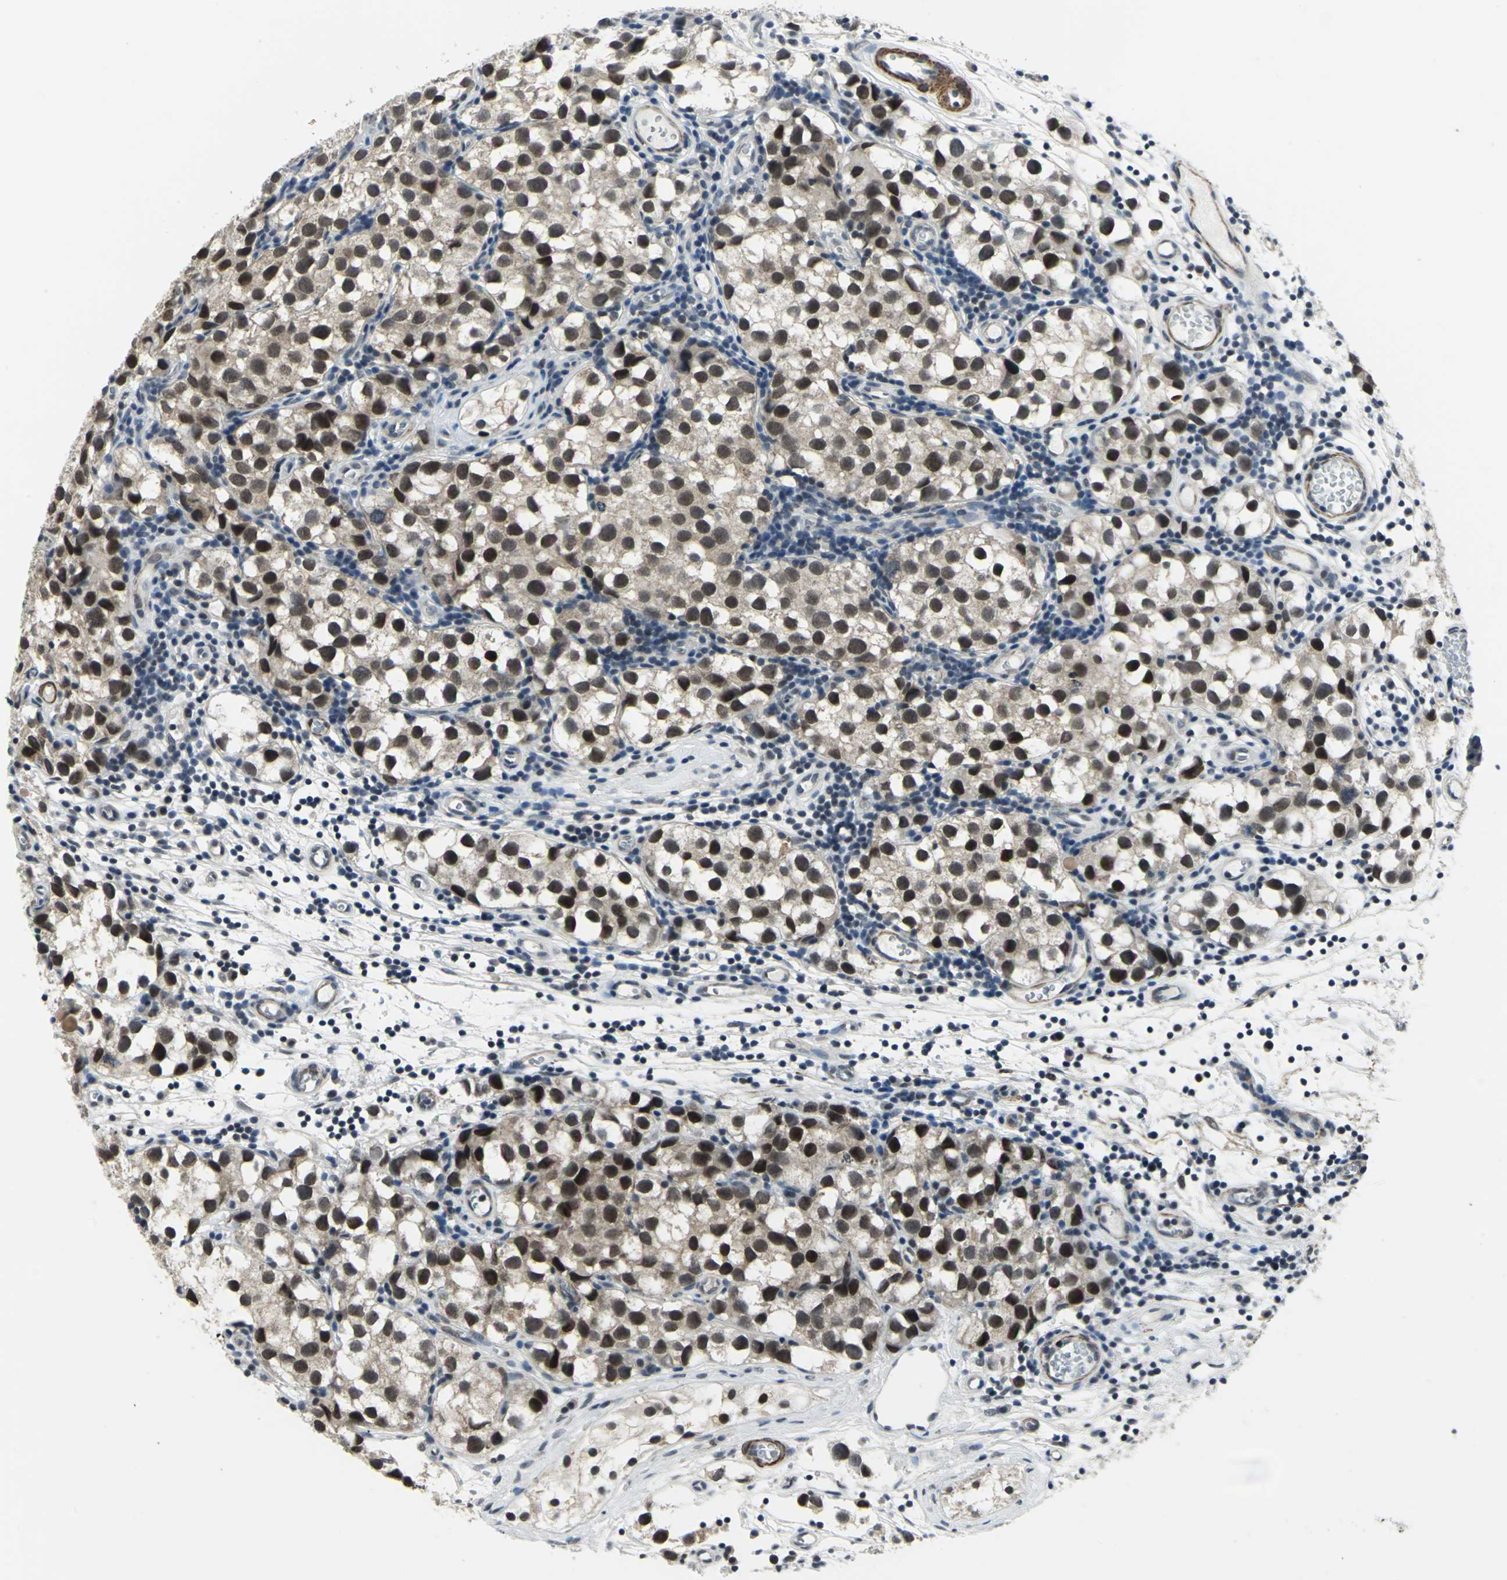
{"staining": {"intensity": "moderate", "quantity": ">75%", "location": "cytoplasmic/membranous,nuclear"}, "tissue": "testis cancer", "cell_type": "Tumor cells", "image_type": "cancer", "snomed": [{"axis": "morphology", "description": "Seminoma, NOS"}, {"axis": "topography", "description": "Testis"}], "caption": "Brown immunohistochemical staining in testis cancer (seminoma) demonstrates moderate cytoplasmic/membranous and nuclear staining in about >75% of tumor cells. (Brightfield microscopy of DAB IHC at high magnification).", "gene": "MTA1", "patient": {"sex": "male", "age": 39}}